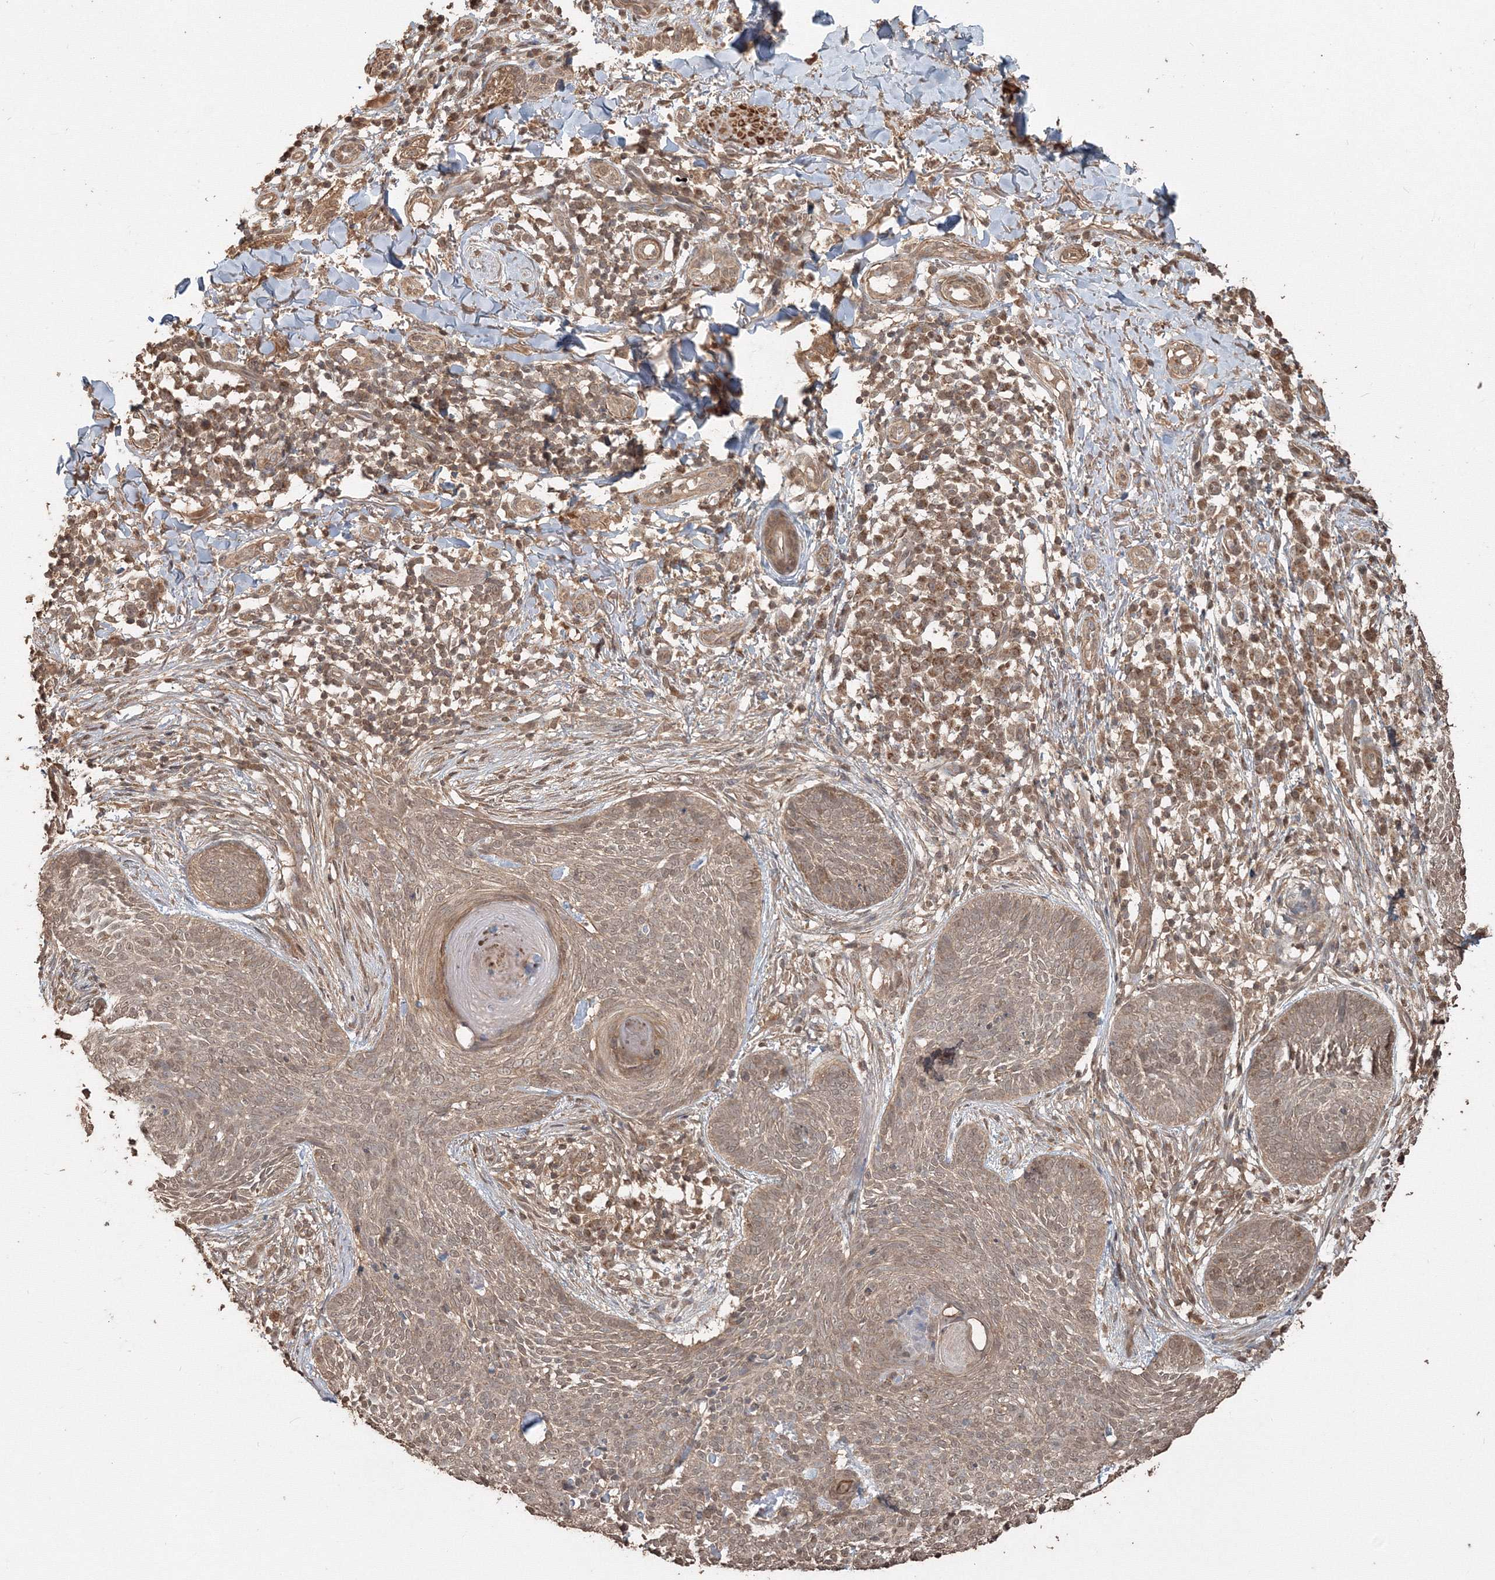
{"staining": {"intensity": "weak", "quantity": "<25%", "location": "cytoplasmic/membranous"}, "tissue": "skin cancer", "cell_type": "Tumor cells", "image_type": "cancer", "snomed": [{"axis": "morphology", "description": "Basal cell carcinoma"}, {"axis": "topography", "description": "Skin"}], "caption": "An image of skin basal cell carcinoma stained for a protein exhibits no brown staining in tumor cells.", "gene": "CCDC122", "patient": {"sex": "female", "age": 64}}